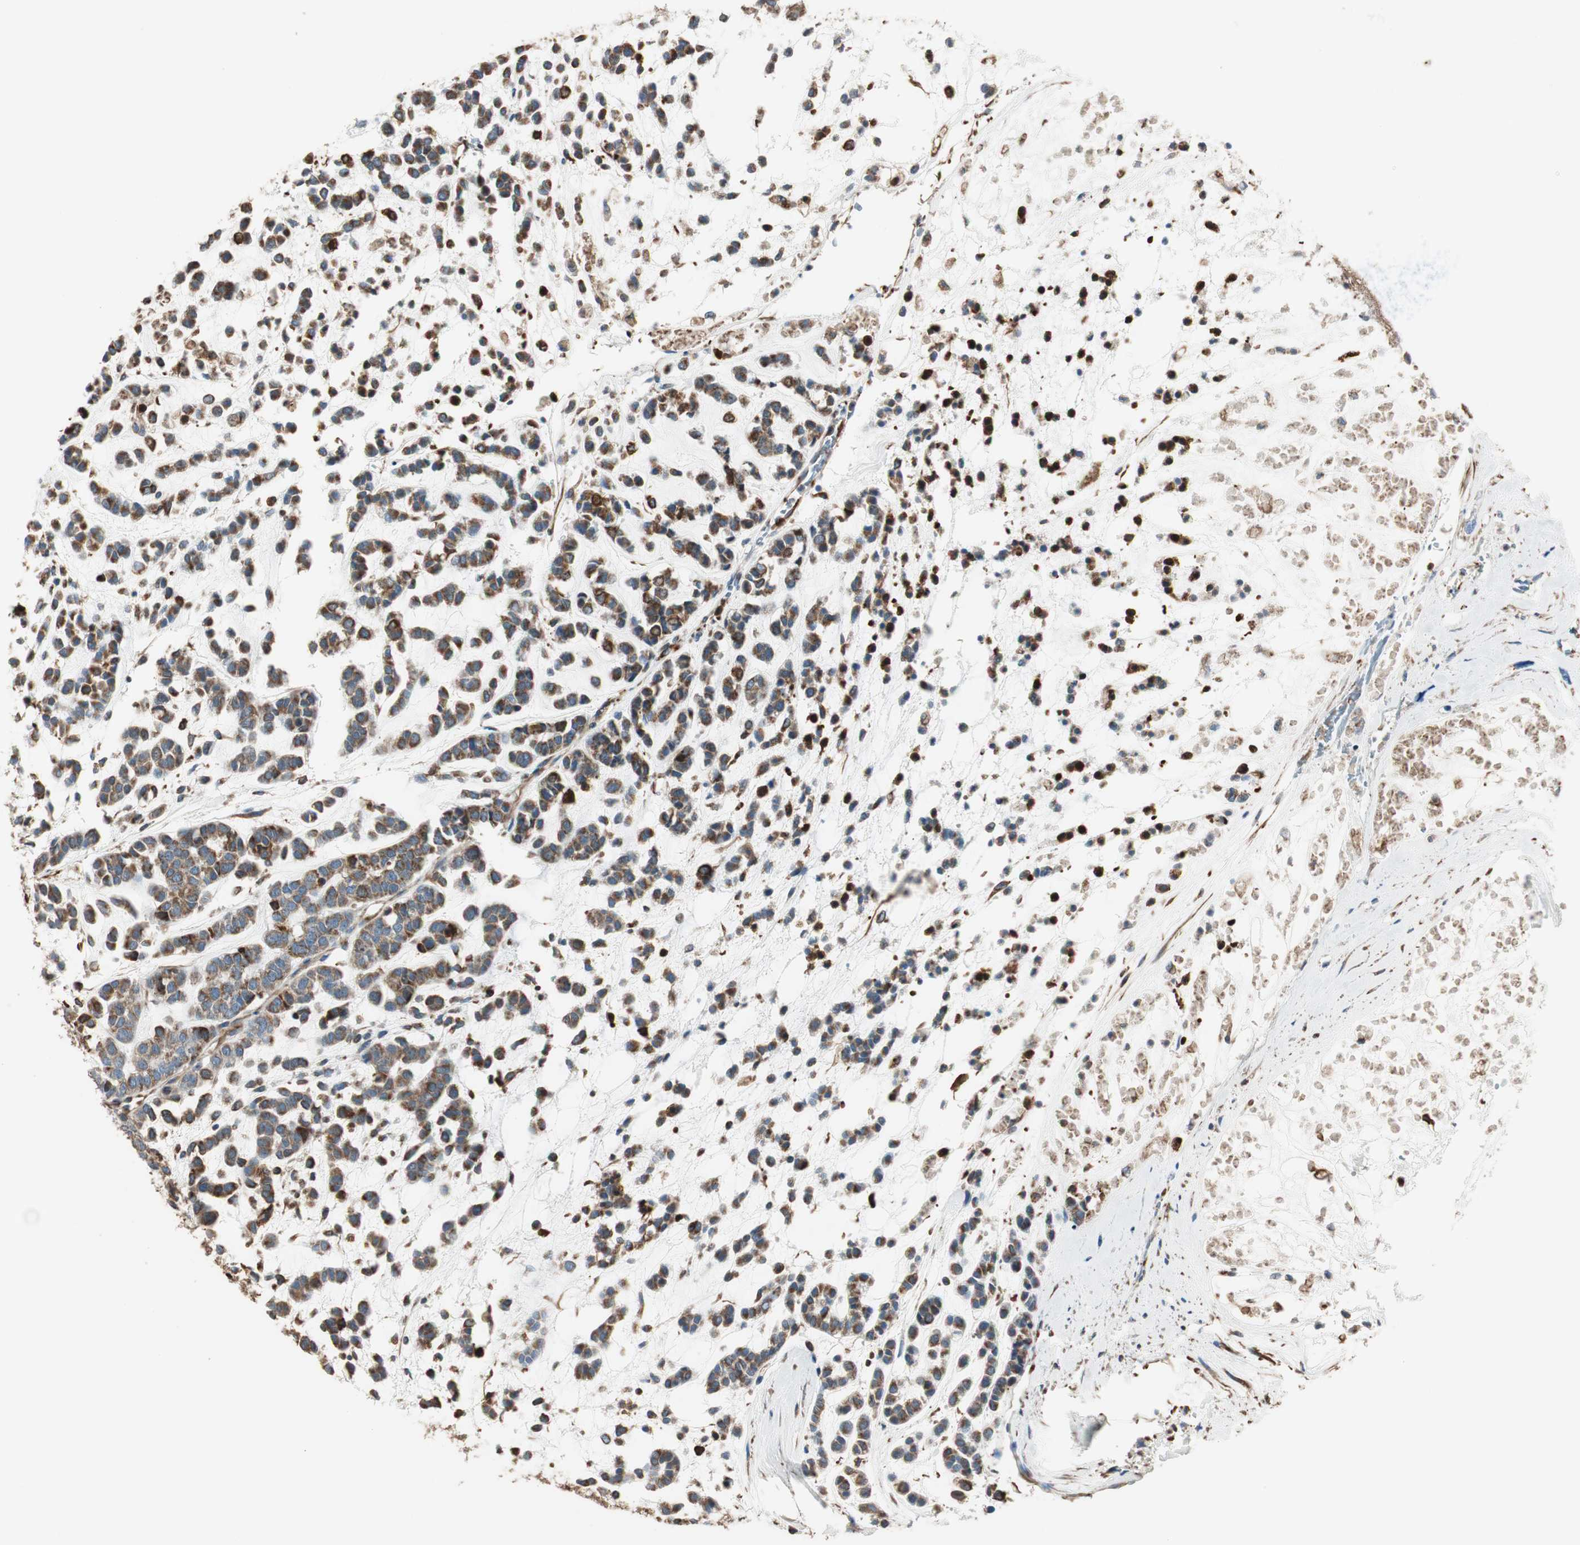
{"staining": {"intensity": "moderate", "quantity": ">75%", "location": "cytoplasmic/membranous"}, "tissue": "head and neck cancer", "cell_type": "Tumor cells", "image_type": "cancer", "snomed": [{"axis": "morphology", "description": "Adenocarcinoma, NOS"}, {"axis": "morphology", "description": "Adenoma, NOS"}, {"axis": "topography", "description": "Head-Neck"}], "caption": "Head and neck adenocarcinoma was stained to show a protein in brown. There is medium levels of moderate cytoplasmic/membranous positivity in about >75% of tumor cells.", "gene": "SRCIN1", "patient": {"sex": "female", "age": 55}}